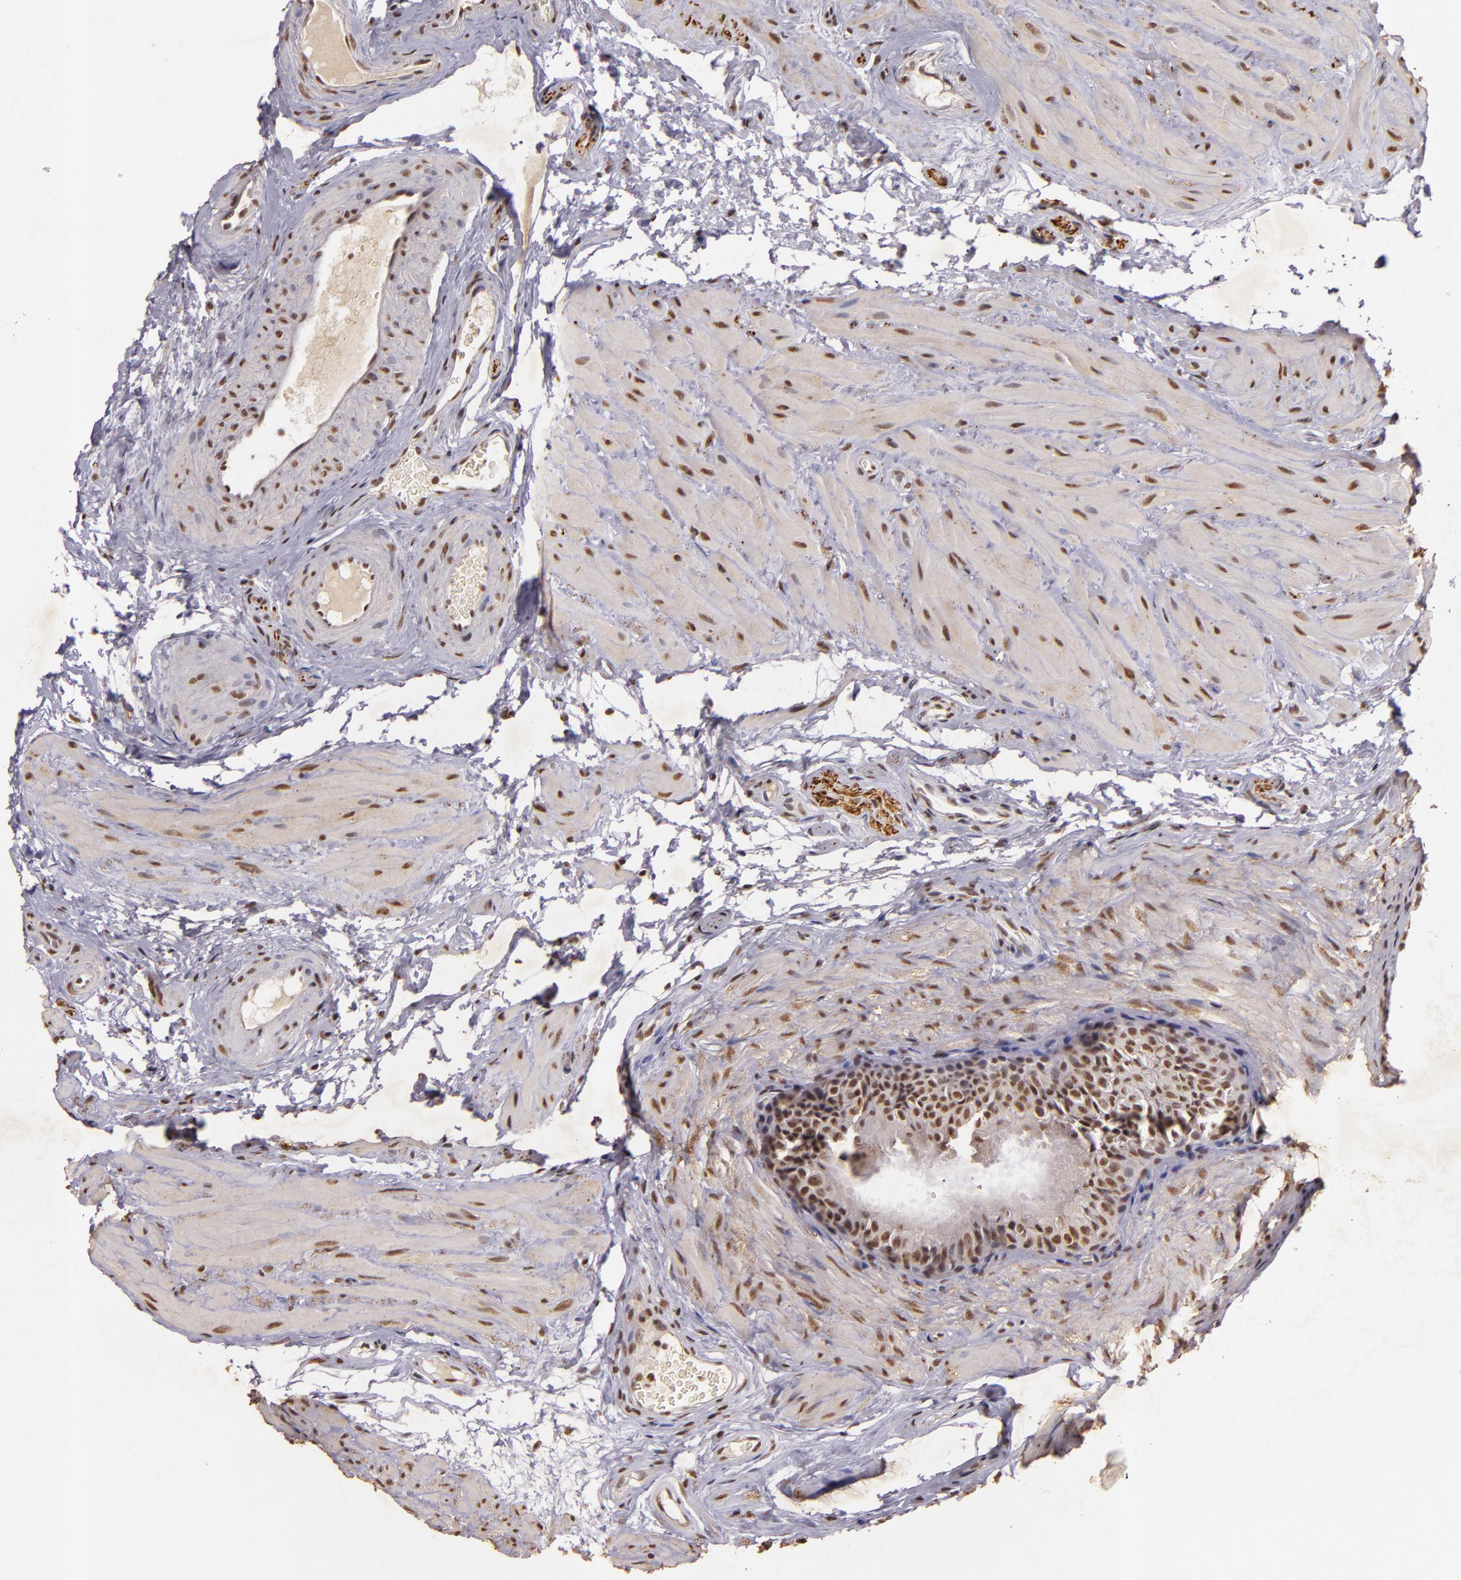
{"staining": {"intensity": "moderate", "quantity": ">75%", "location": "nuclear"}, "tissue": "epididymis", "cell_type": "Glandular cells", "image_type": "normal", "snomed": [{"axis": "morphology", "description": "Normal tissue, NOS"}, {"axis": "topography", "description": "Testis"}, {"axis": "topography", "description": "Epididymis"}], "caption": "Protein staining reveals moderate nuclear staining in approximately >75% of glandular cells in benign epididymis. (DAB = brown stain, brightfield microscopy at high magnification).", "gene": "CBX3", "patient": {"sex": "male", "age": 36}}